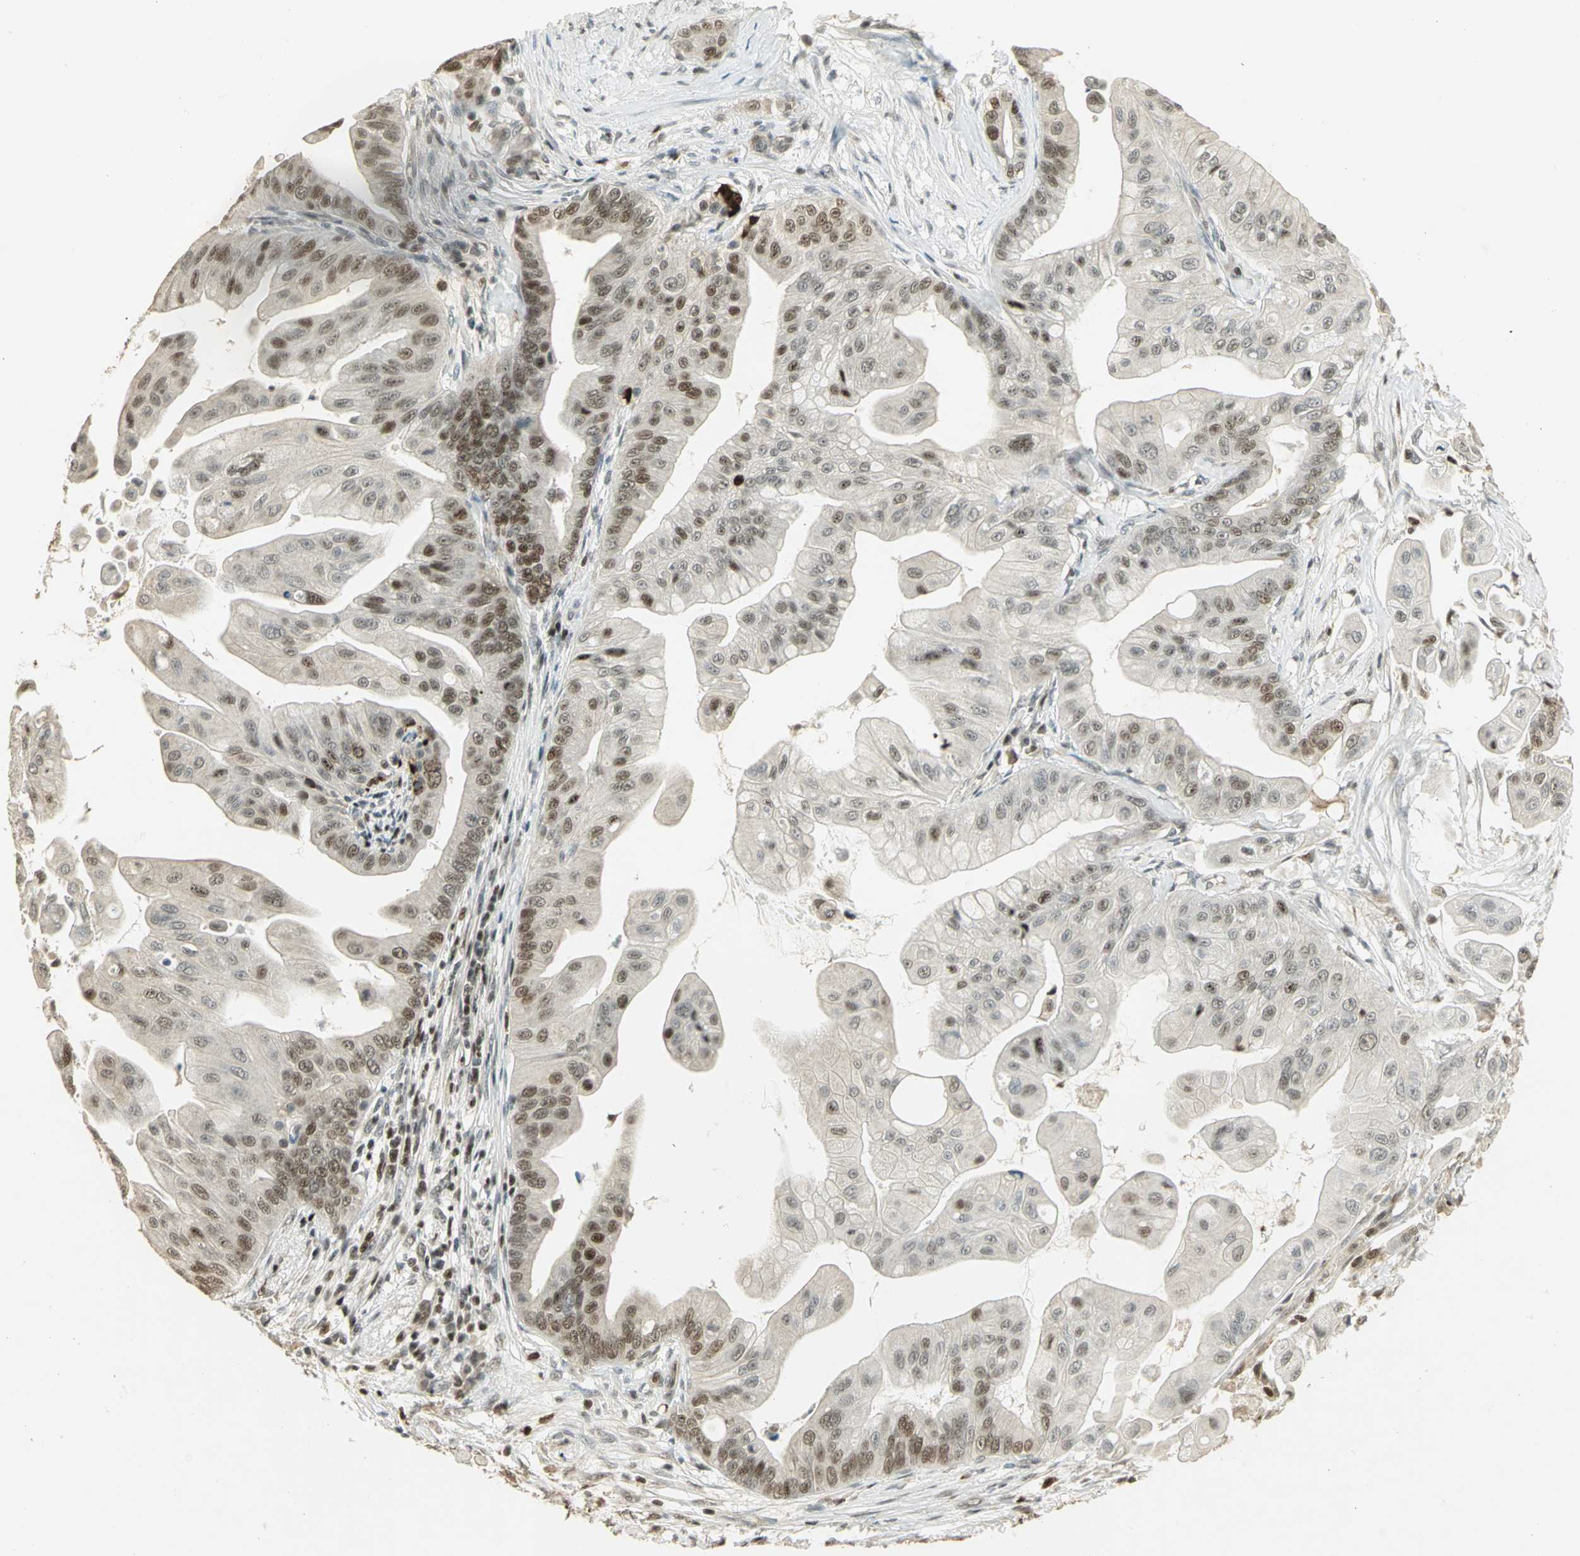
{"staining": {"intensity": "moderate", "quantity": "25%-75%", "location": "nuclear"}, "tissue": "pancreatic cancer", "cell_type": "Tumor cells", "image_type": "cancer", "snomed": [{"axis": "morphology", "description": "Adenocarcinoma, NOS"}, {"axis": "topography", "description": "Pancreas"}], "caption": "Tumor cells reveal medium levels of moderate nuclear staining in about 25%-75% of cells in pancreatic adenocarcinoma. (DAB = brown stain, brightfield microscopy at high magnification).", "gene": "ELF1", "patient": {"sex": "female", "age": 75}}